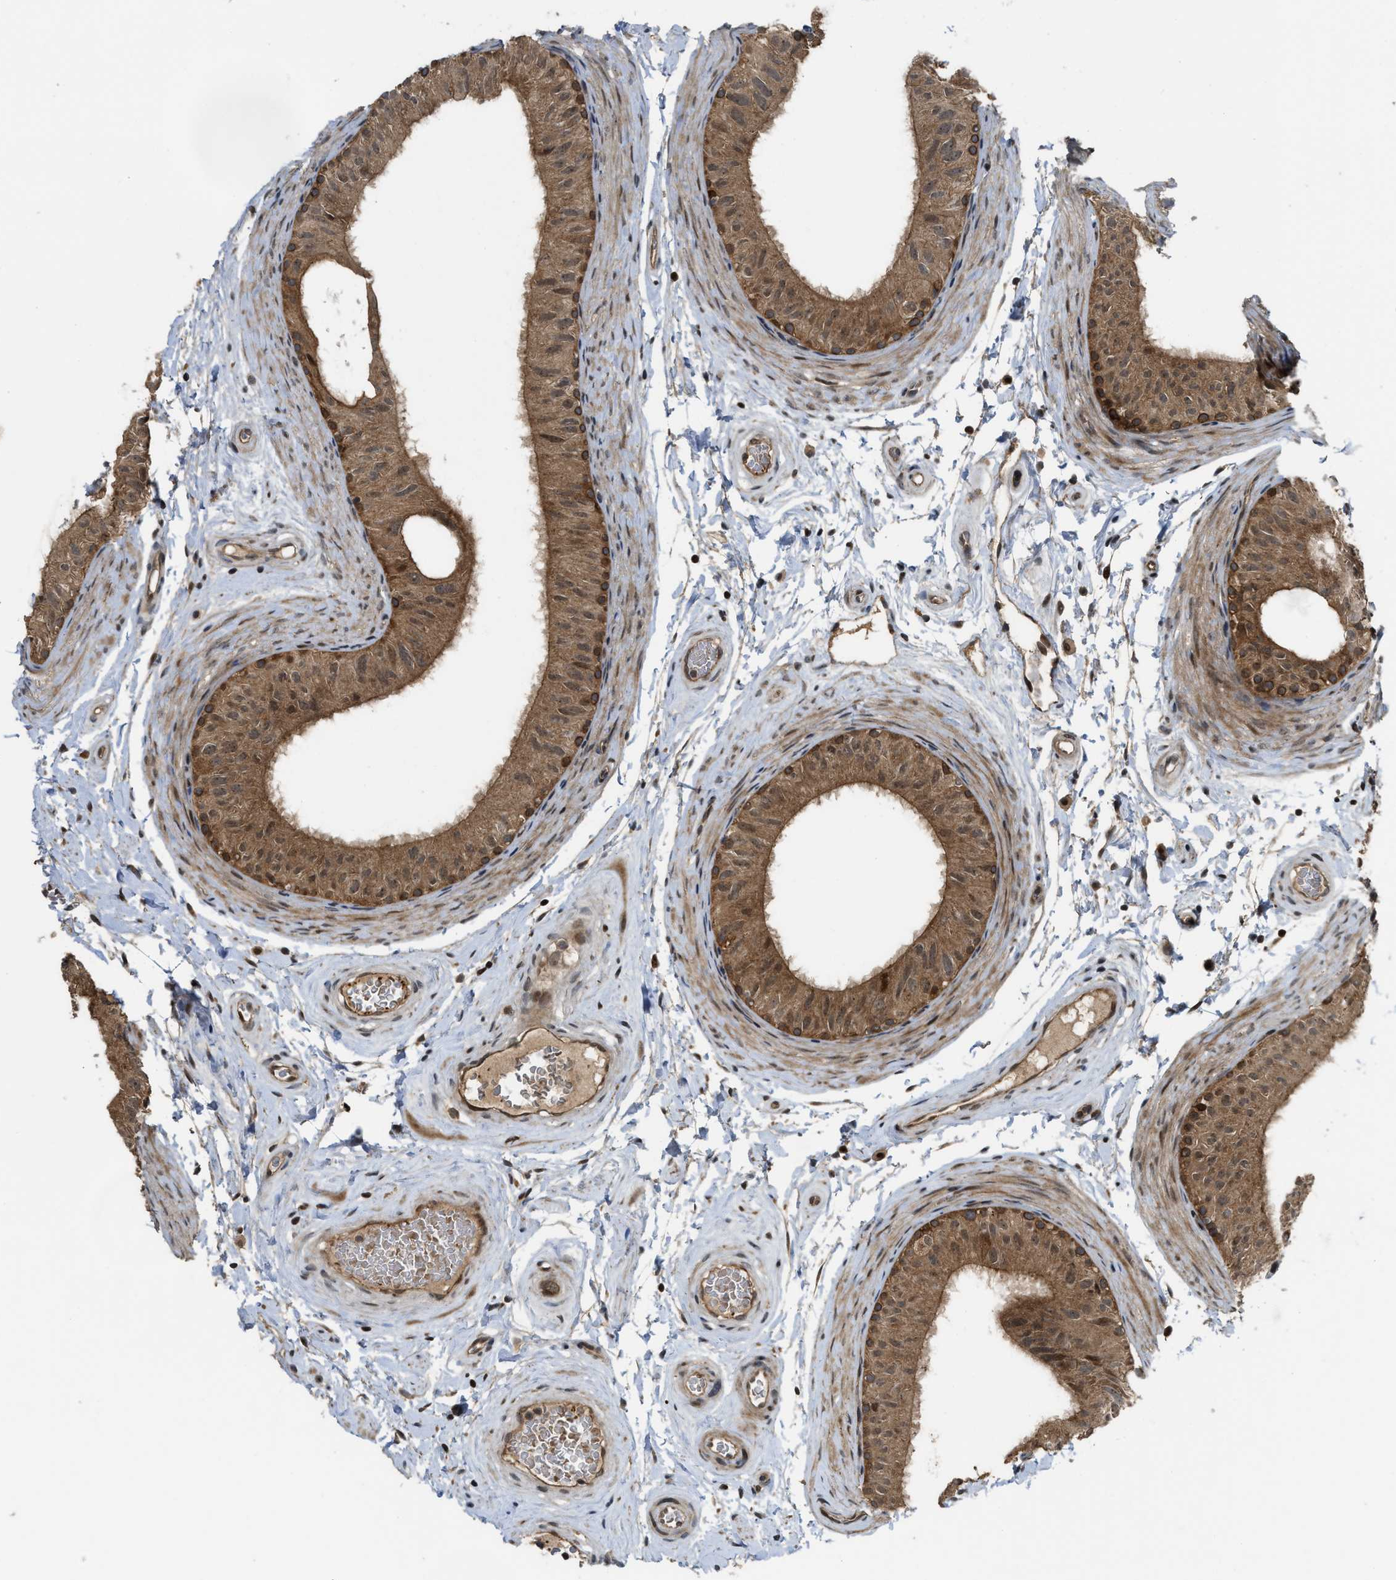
{"staining": {"intensity": "moderate", "quantity": ">75%", "location": "cytoplasmic/membranous"}, "tissue": "epididymis", "cell_type": "Glandular cells", "image_type": "normal", "snomed": [{"axis": "morphology", "description": "Normal tissue, NOS"}, {"axis": "topography", "description": "Epididymis"}], "caption": "About >75% of glandular cells in normal human epididymis exhibit moderate cytoplasmic/membranous protein positivity as visualized by brown immunohistochemical staining.", "gene": "DNAJC28", "patient": {"sex": "male", "age": 34}}